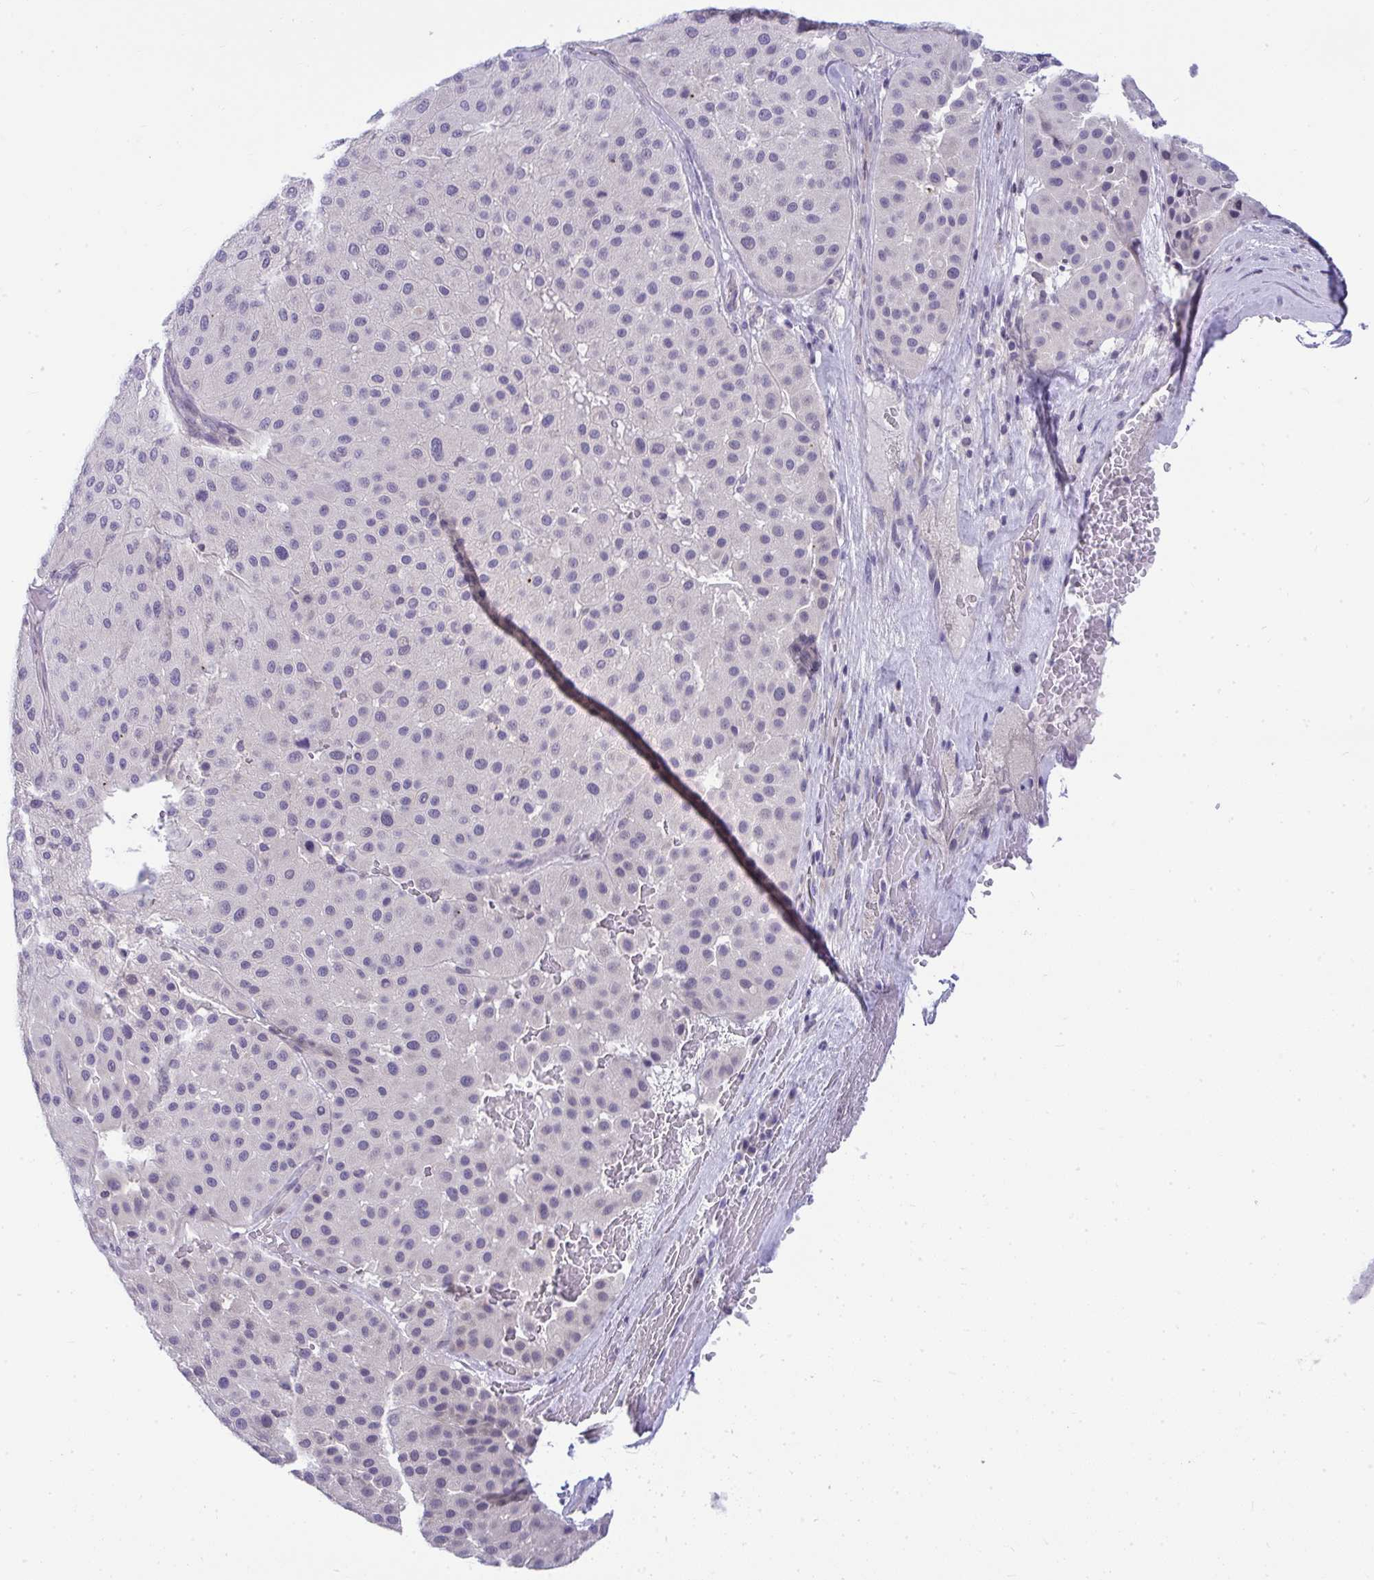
{"staining": {"intensity": "negative", "quantity": "none", "location": "none"}, "tissue": "melanoma", "cell_type": "Tumor cells", "image_type": "cancer", "snomed": [{"axis": "morphology", "description": "Malignant melanoma, Metastatic site"}, {"axis": "topography", "description": "Smooth muscle"}], "caption": "Immunohistochemistry (IHC) micrograph of human malignant melanoma (metastatic site) stained for a protein (brown), which reveals no positivity in tumor cells.", "gene": "VPS4B", "patient": {"sex": "male", "age": 41}}